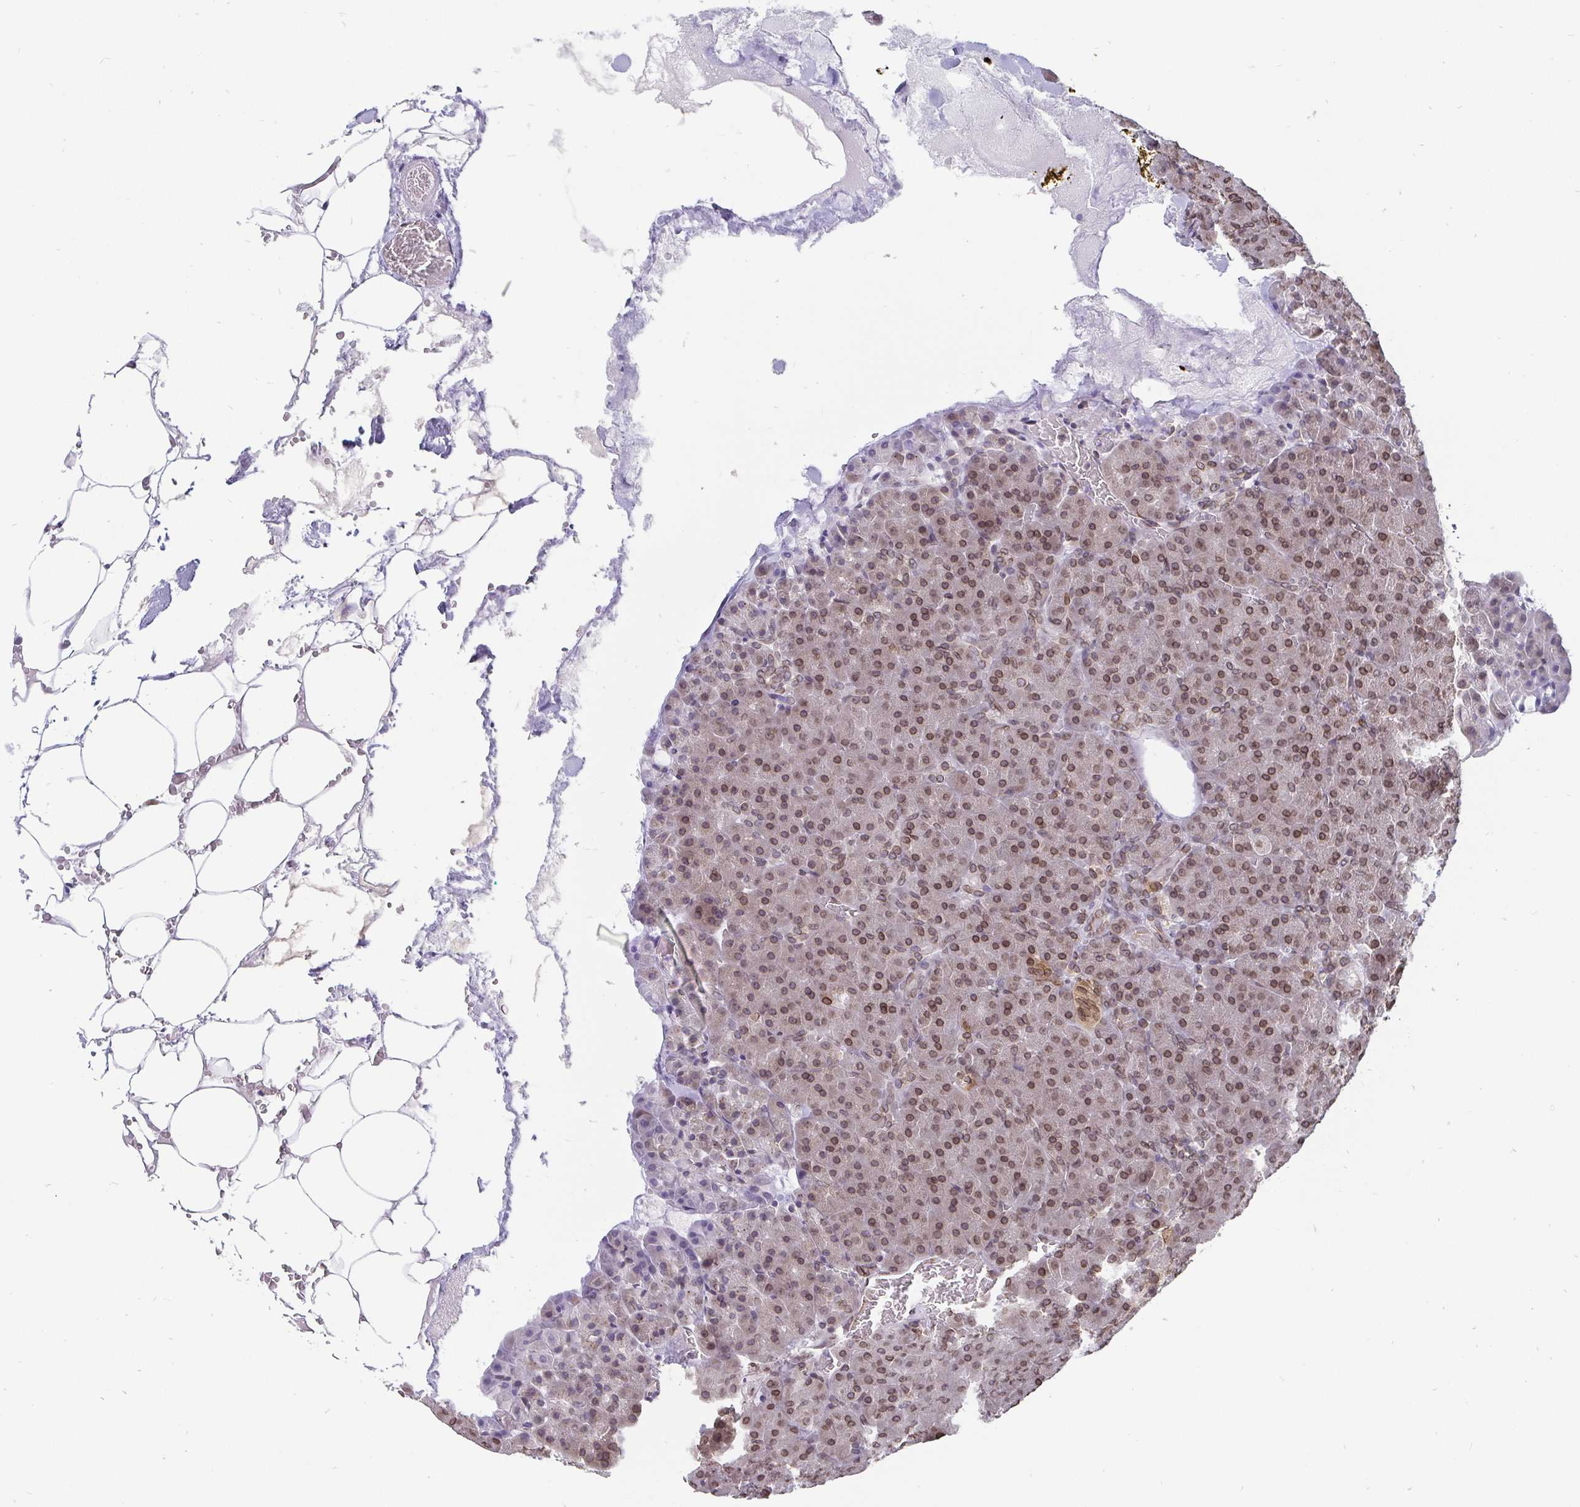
{"staining": {"intensity": "moderate", "quantity": ">75%", "location": "cytoplasmic/membranous,nuclear"}, "tissue": "pancreas", "cell_type": "Exocrine glandular cells", "image_type": "normal", "snomed": [{"axis": "morphology", "description": "Normal tissue, NOS"}, {"axis": "topography", "description": "Pancreas"}], "caption": "A photomicrograph of human pancreas stained for a protein demonstrates moderate cytoplasmic/membranous,nuclear brown staining in exocrine glandular cells. Ihc stains the protein of interest in brown and the nuclei are stained blue.", "gene": "EMD", "patient": {"sex": "female", "age": 74}}